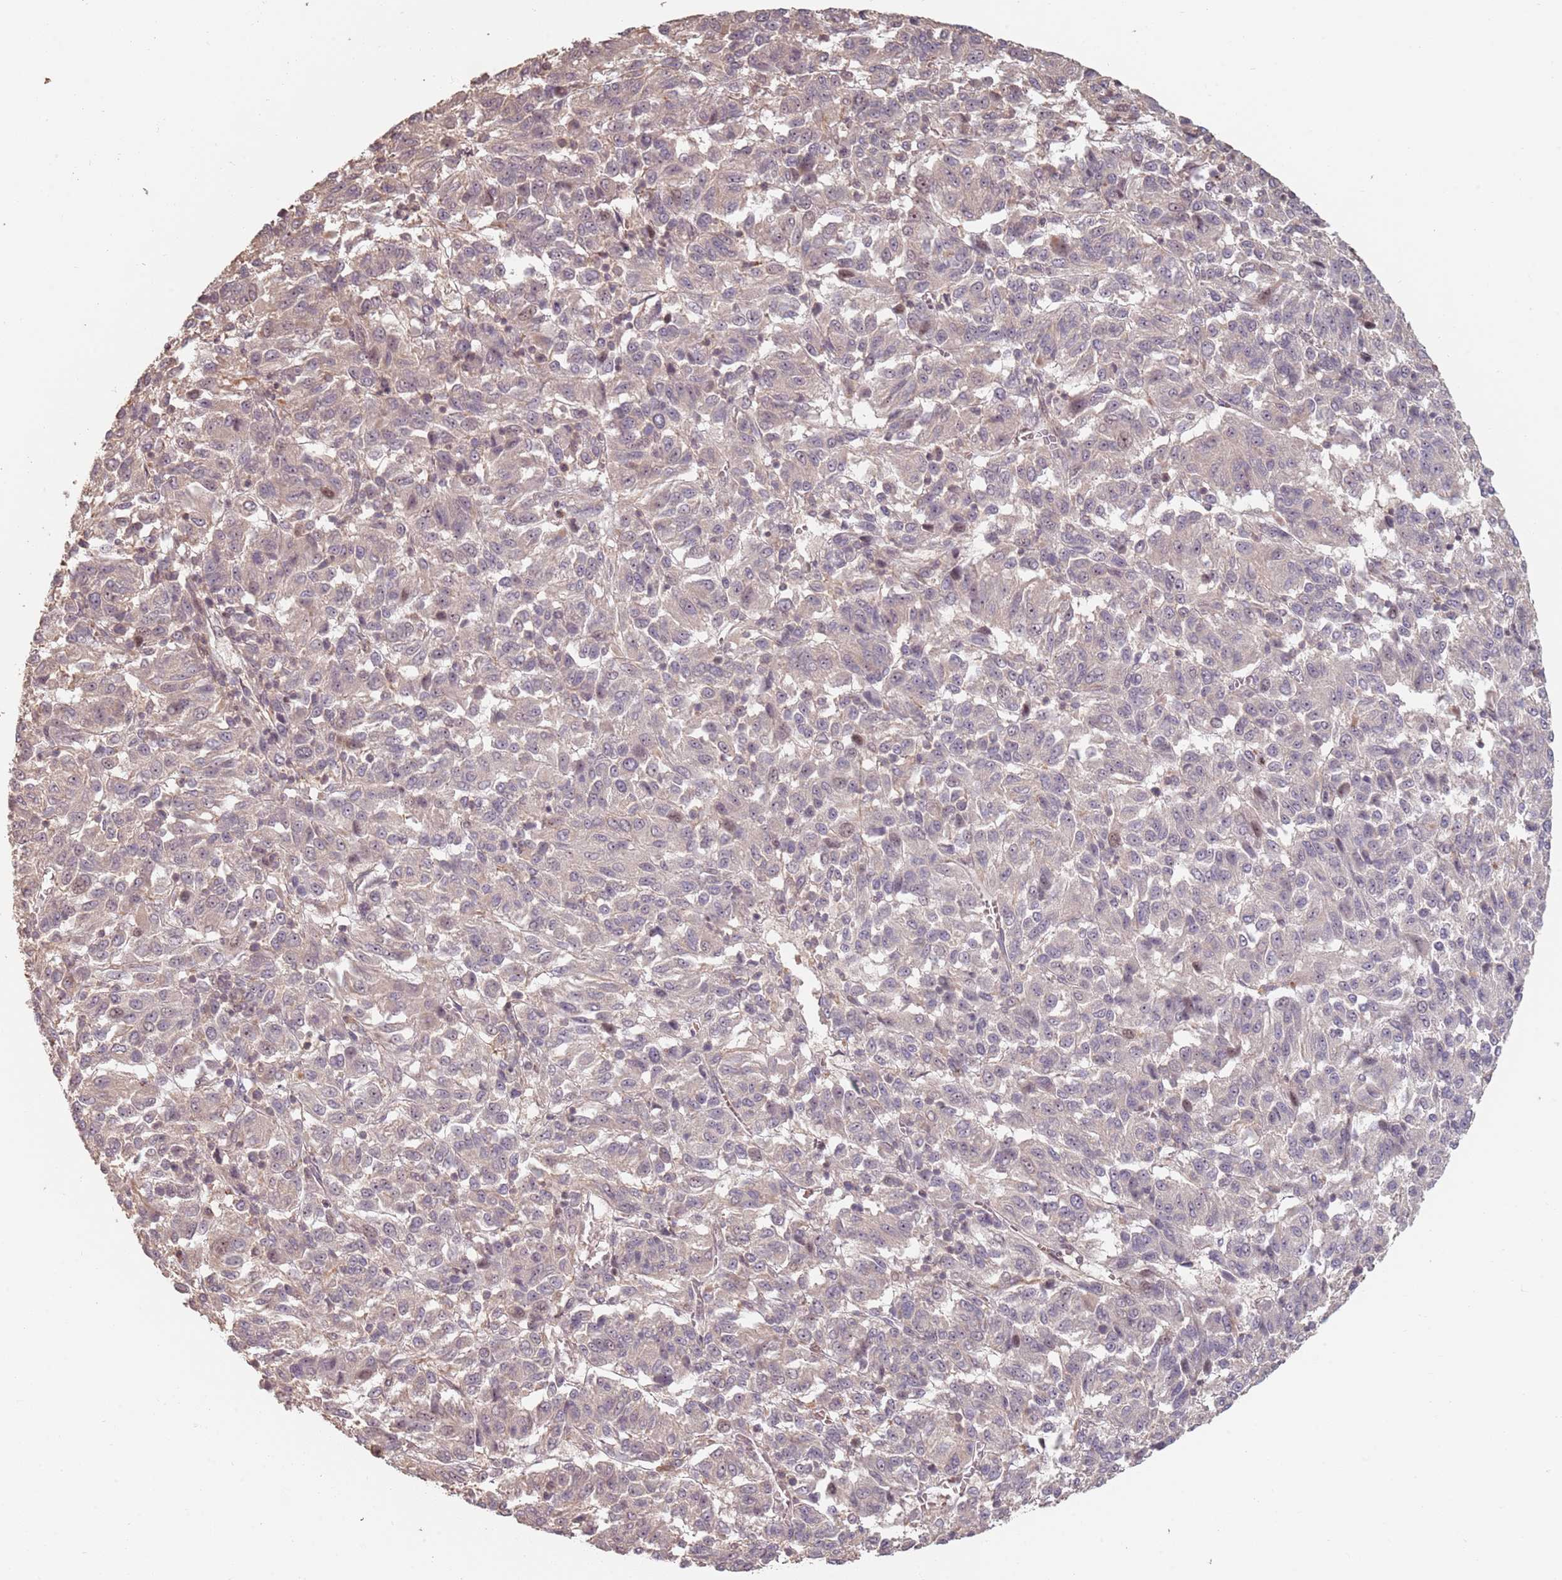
{"staining": {"intensity": "negative", "quantity": "none", "location": "none"}, "tissue": "melanoma", "cell_type": "Tumor cells", "image_type": "cancer", "snomed": [{"axis": "morphology", "description": "Malignant melanoma, Metastatic site"}, {"axis": "topography", "description": "Lung"}], "caption": "Immunohistochemistry histopathology image of malignant melanoma (metastatic site) stained for a protein (brown), which demonstrates no positivity in tumor cells.", "gene": "ADTRP", "patient": {"sex": "male", "age": 64}}